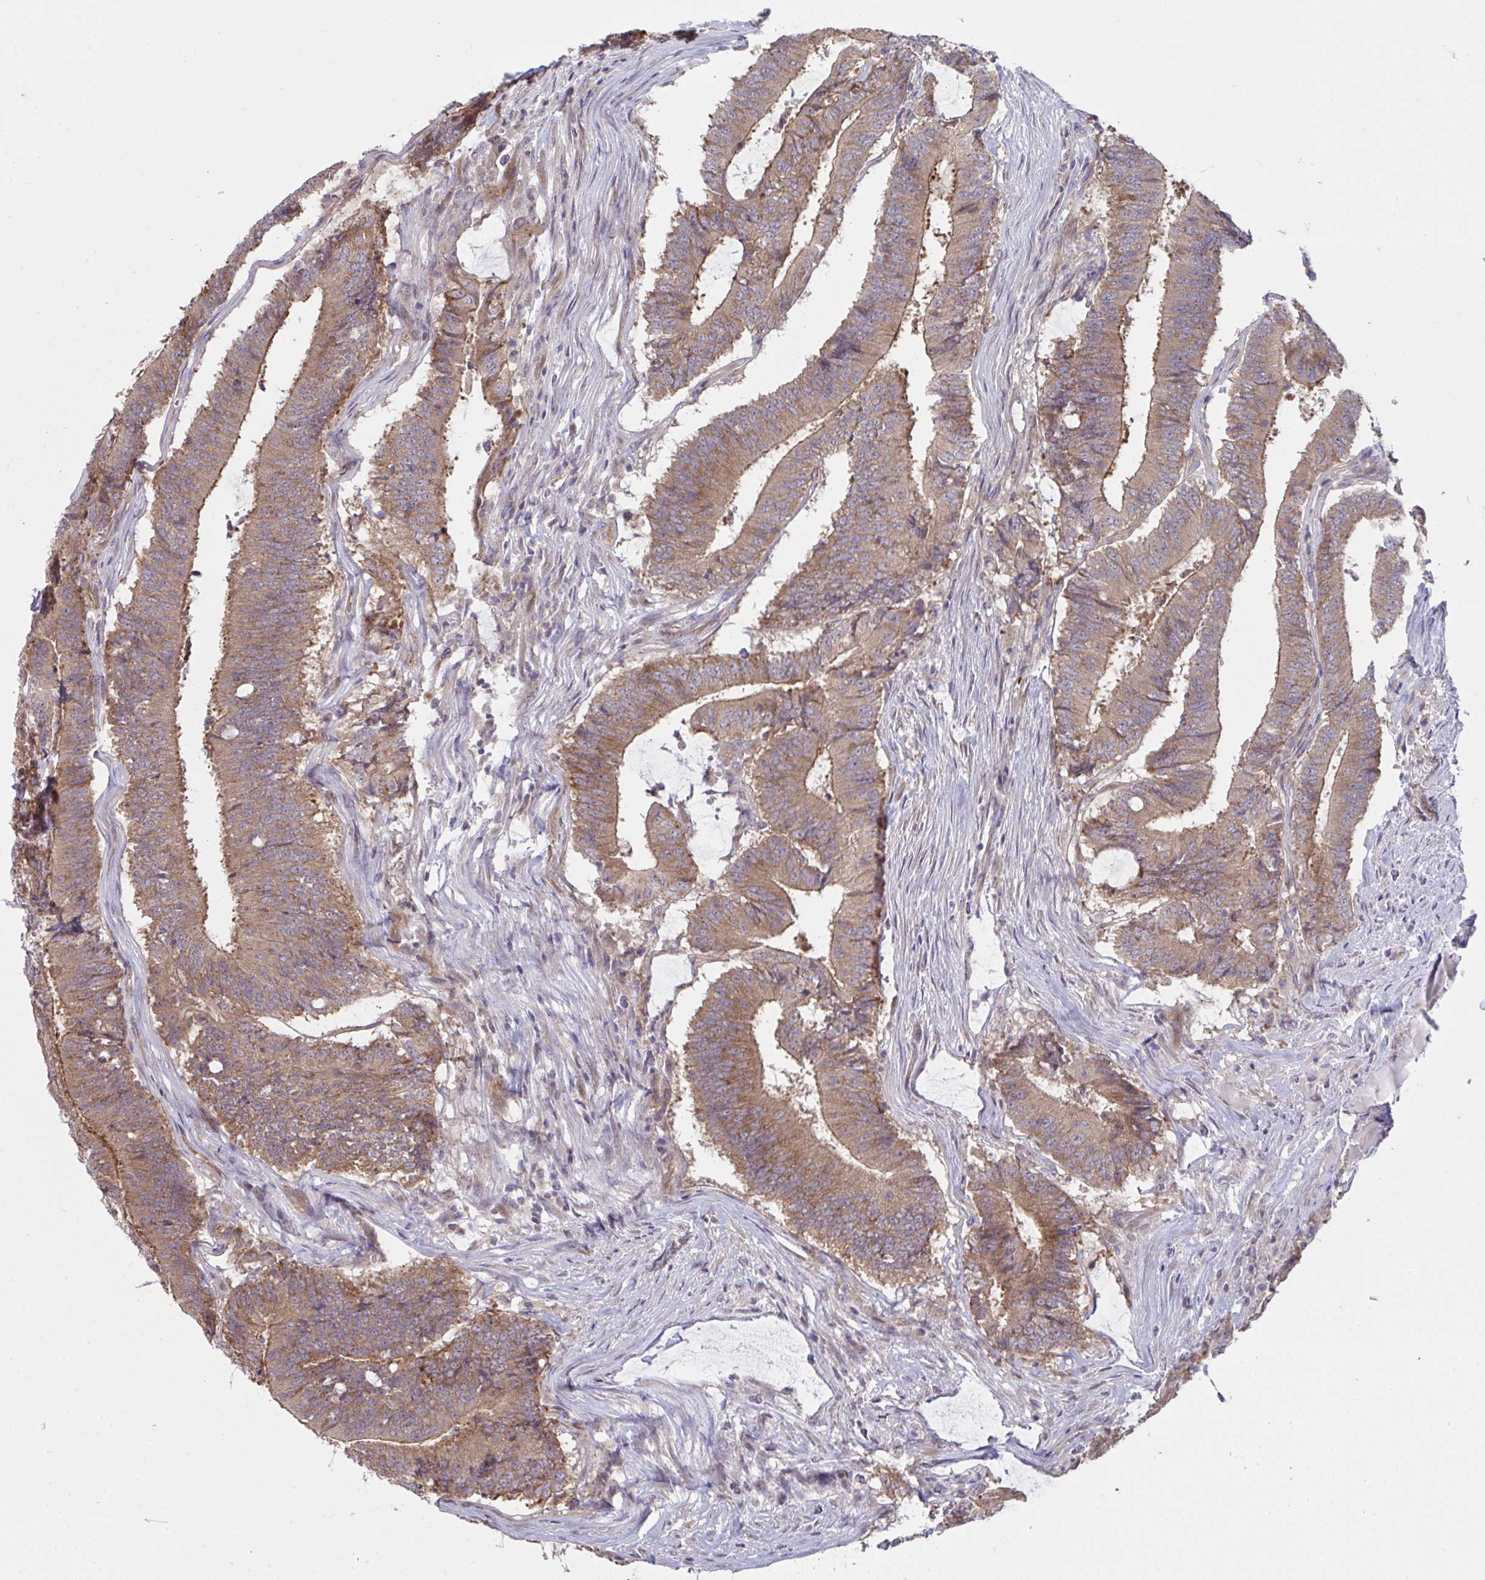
{"staining": {"intensity": "moderate", "quantity": ">75%", "location": "cytoplasmic/membranous"}, "tissue": "colorectal cancer", "cell_type": "Tumor cells", "image_type": "cancer", "snomed": [{"axis": "morphology", "description": "Adenocarcinoma, NOS"}, {"axis": "topography", "description": "Colon"}], "caption": "Immunohistochemistry histopathology image of human colorectal cancer stained for a protein (brown), which reveals medium levels of moderate cytoplasmic/membranous positivity in approximately >75% of tumor cells.", "gene": "CASP9", "patient": {"sex": "female", "age": 43}}